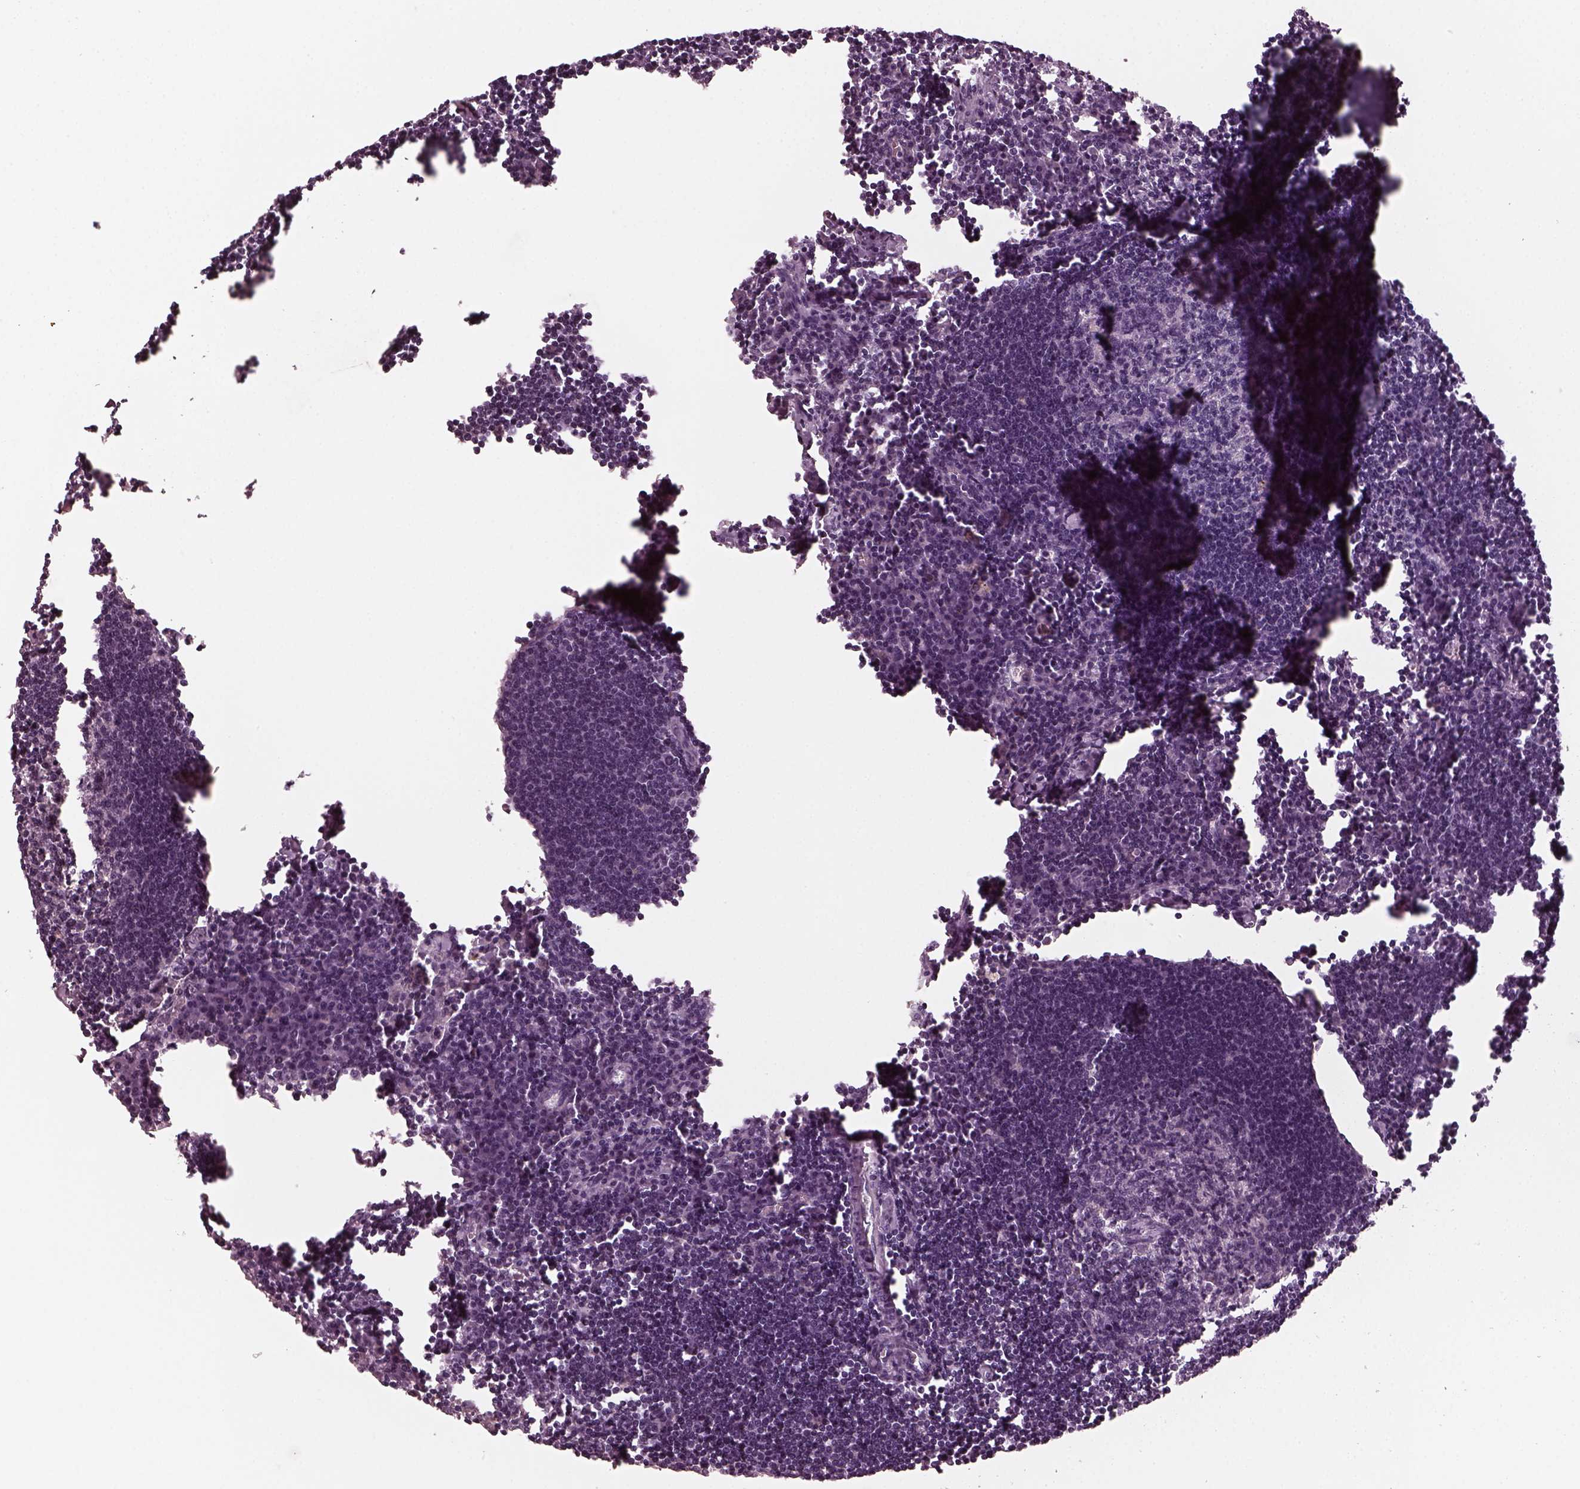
{"staining": {"intensity": "negative", "quantity": "none", "location": "none"}, "tissue": "lymph node", "cell_type": "Germinal center cells", "image_type": "normal", "snomed": [{"axis": "morphology", "description": "Normal tissue, NOS"}, {"axis": "topography", "description": "Lymph node"}], "caption": "Immunohistochemistry (IHC) image of normal human lymph node stained for a protein (brown), which displays no positivity in germinal center cells.", "gene": "CHIT1", "patient": {"sex": "male", "age": 55}}